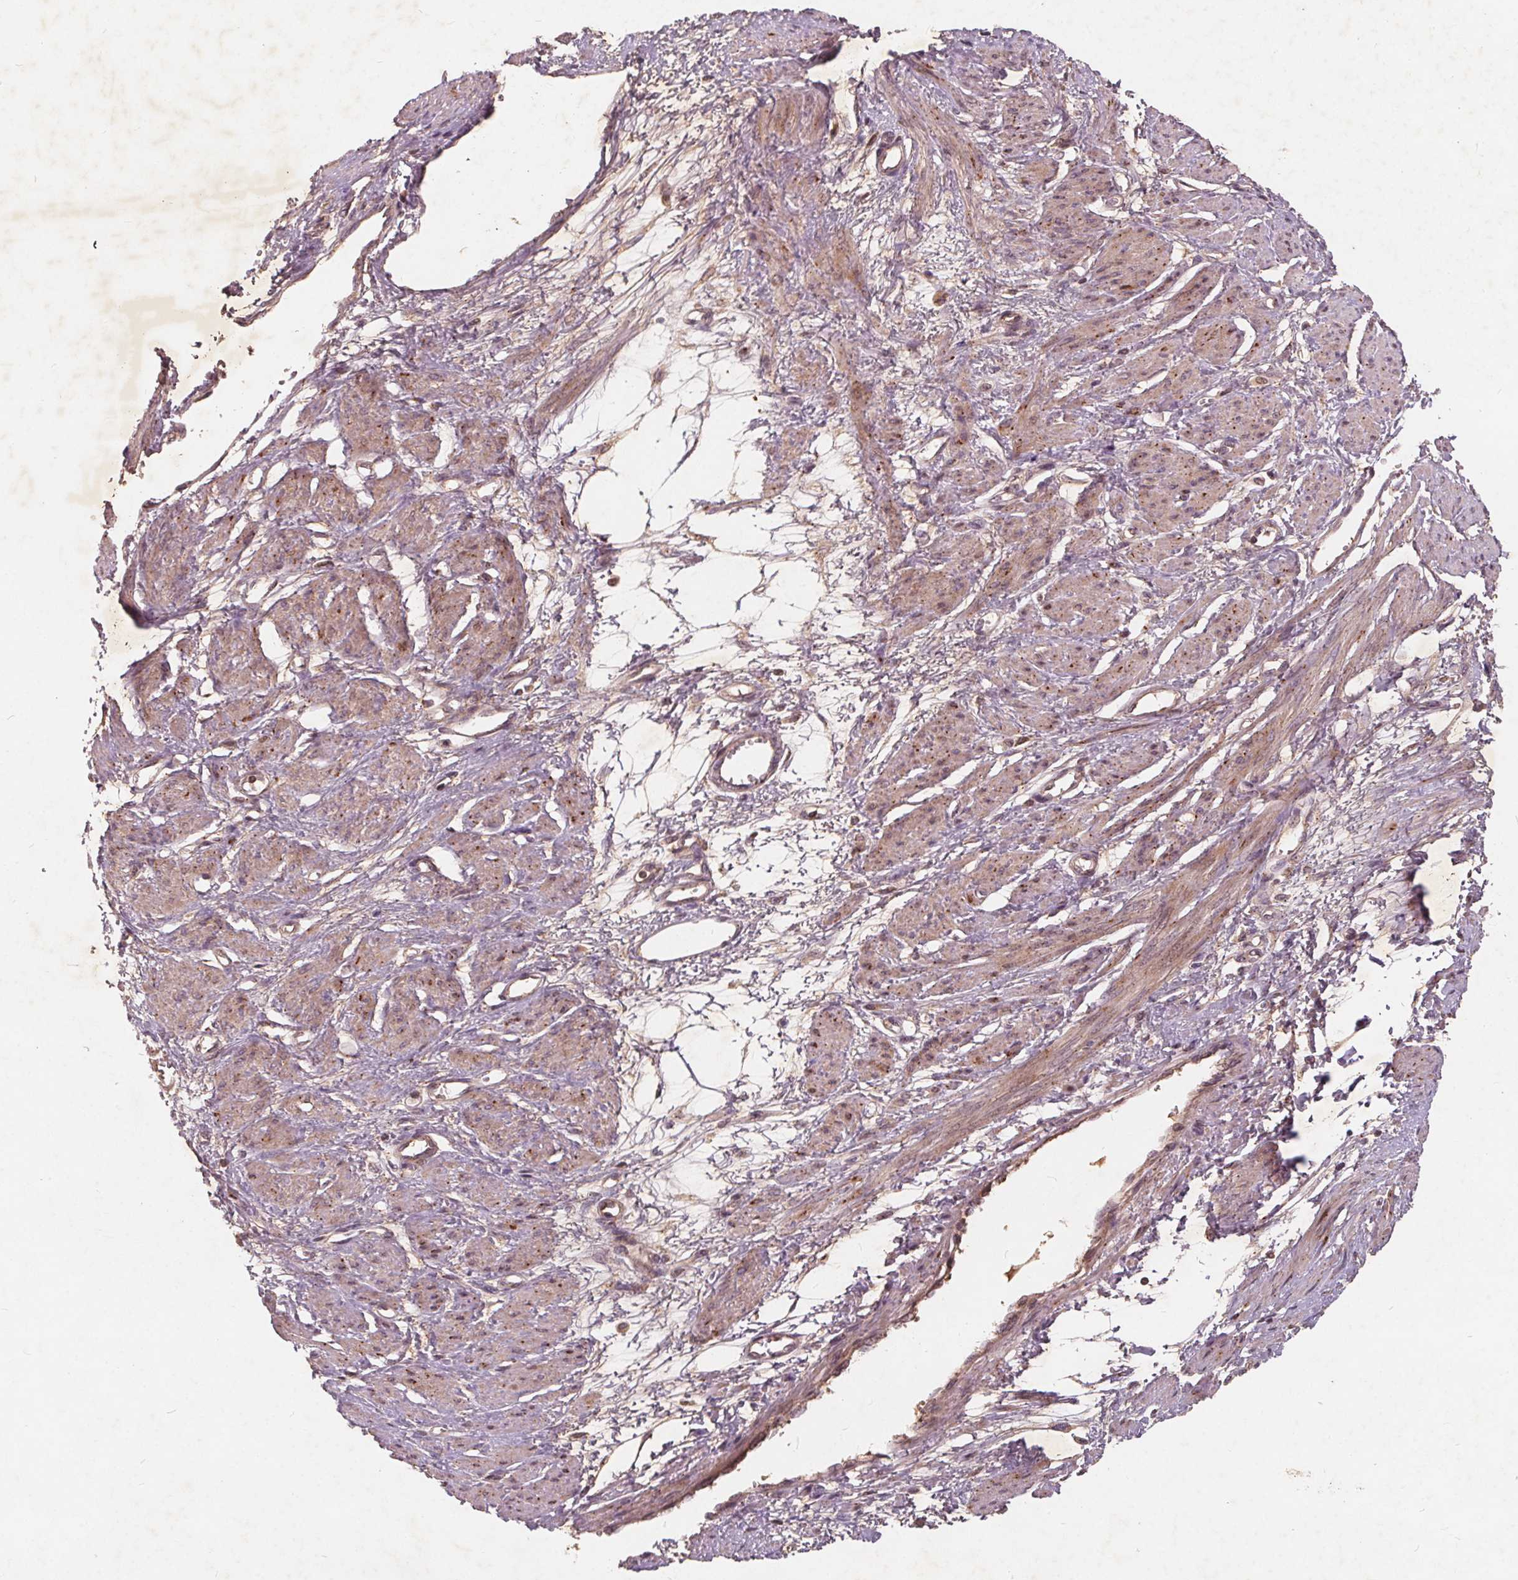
{"staining": {"intensity": "weak", "quantity": "25%-75%", "location": "cytoplasmic/membranous"}, "tissue": "smooth muscle", "cell_type": "Smooth muscle cells", "image_type": "normal", "snomed": [{"axis": "morphology", "description": "Normal tissue, NOS"}, {"axis": "topography", "description": "Smooth muscle"}, {"axis": "topography", "description": "Uterus"}], "caption": "Human smooth muscle stained with a brown dye displays weak cytoplasmic/membranous positive positivity in approximately 25%-75% of smooth muscle cells.", "gene": "CSNK1G2", "patient": {"sex": "female", "age": 39}}